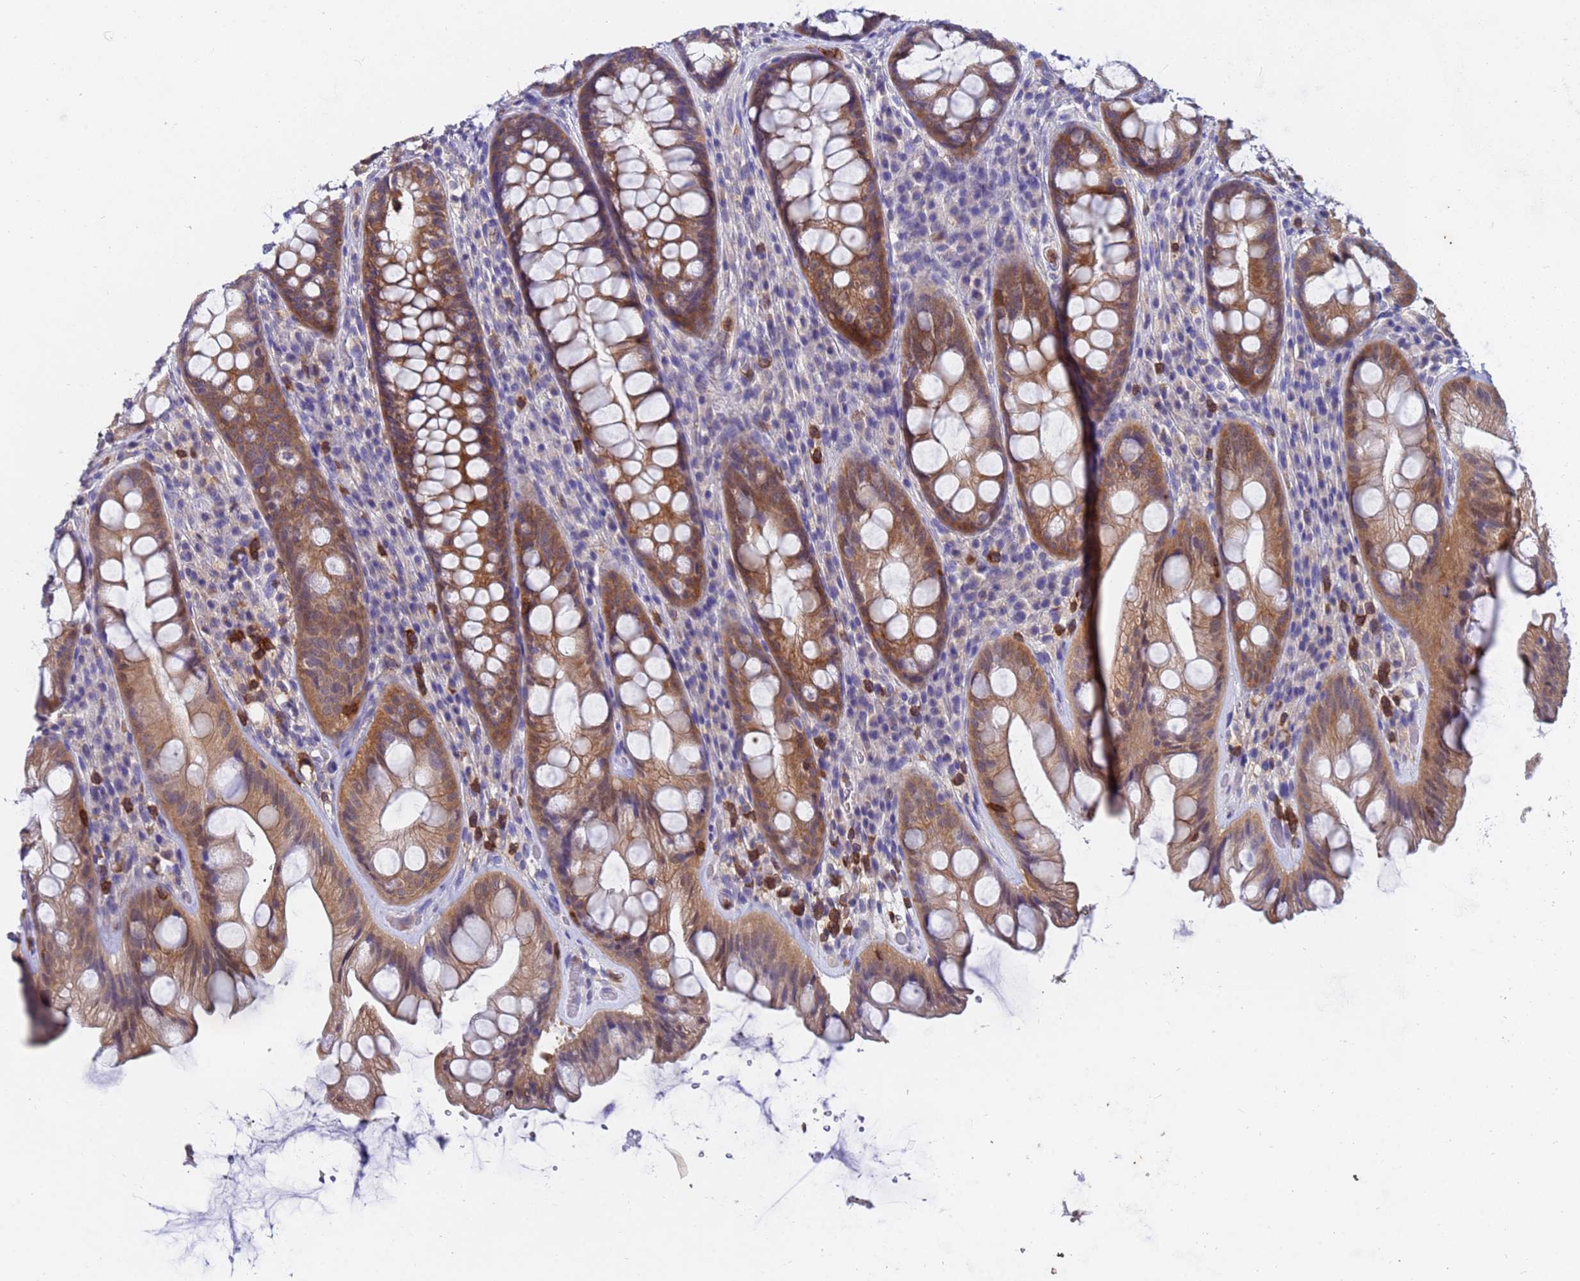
{"staining": {"intensity": "moderate", "quantity": ">75%", "location": "cytoplasmic/membranous"}, "tissue": "rectum", "cell_type": "Glandular cells", "image_type": "normal", "snomed": [{"axis": "morphology", "description": "Normal tissue, NOS"}, {"axis": "topography", "description": "Rectum"}], "caption": "This photomicrograph displays IHC staining of unremarkable human rectum, with medium moderate cytoplasmic/membranous staining in about >75% of glandular cells.", "gene": "TTLL11", "patient": {"sex": "male", "age": 74}}